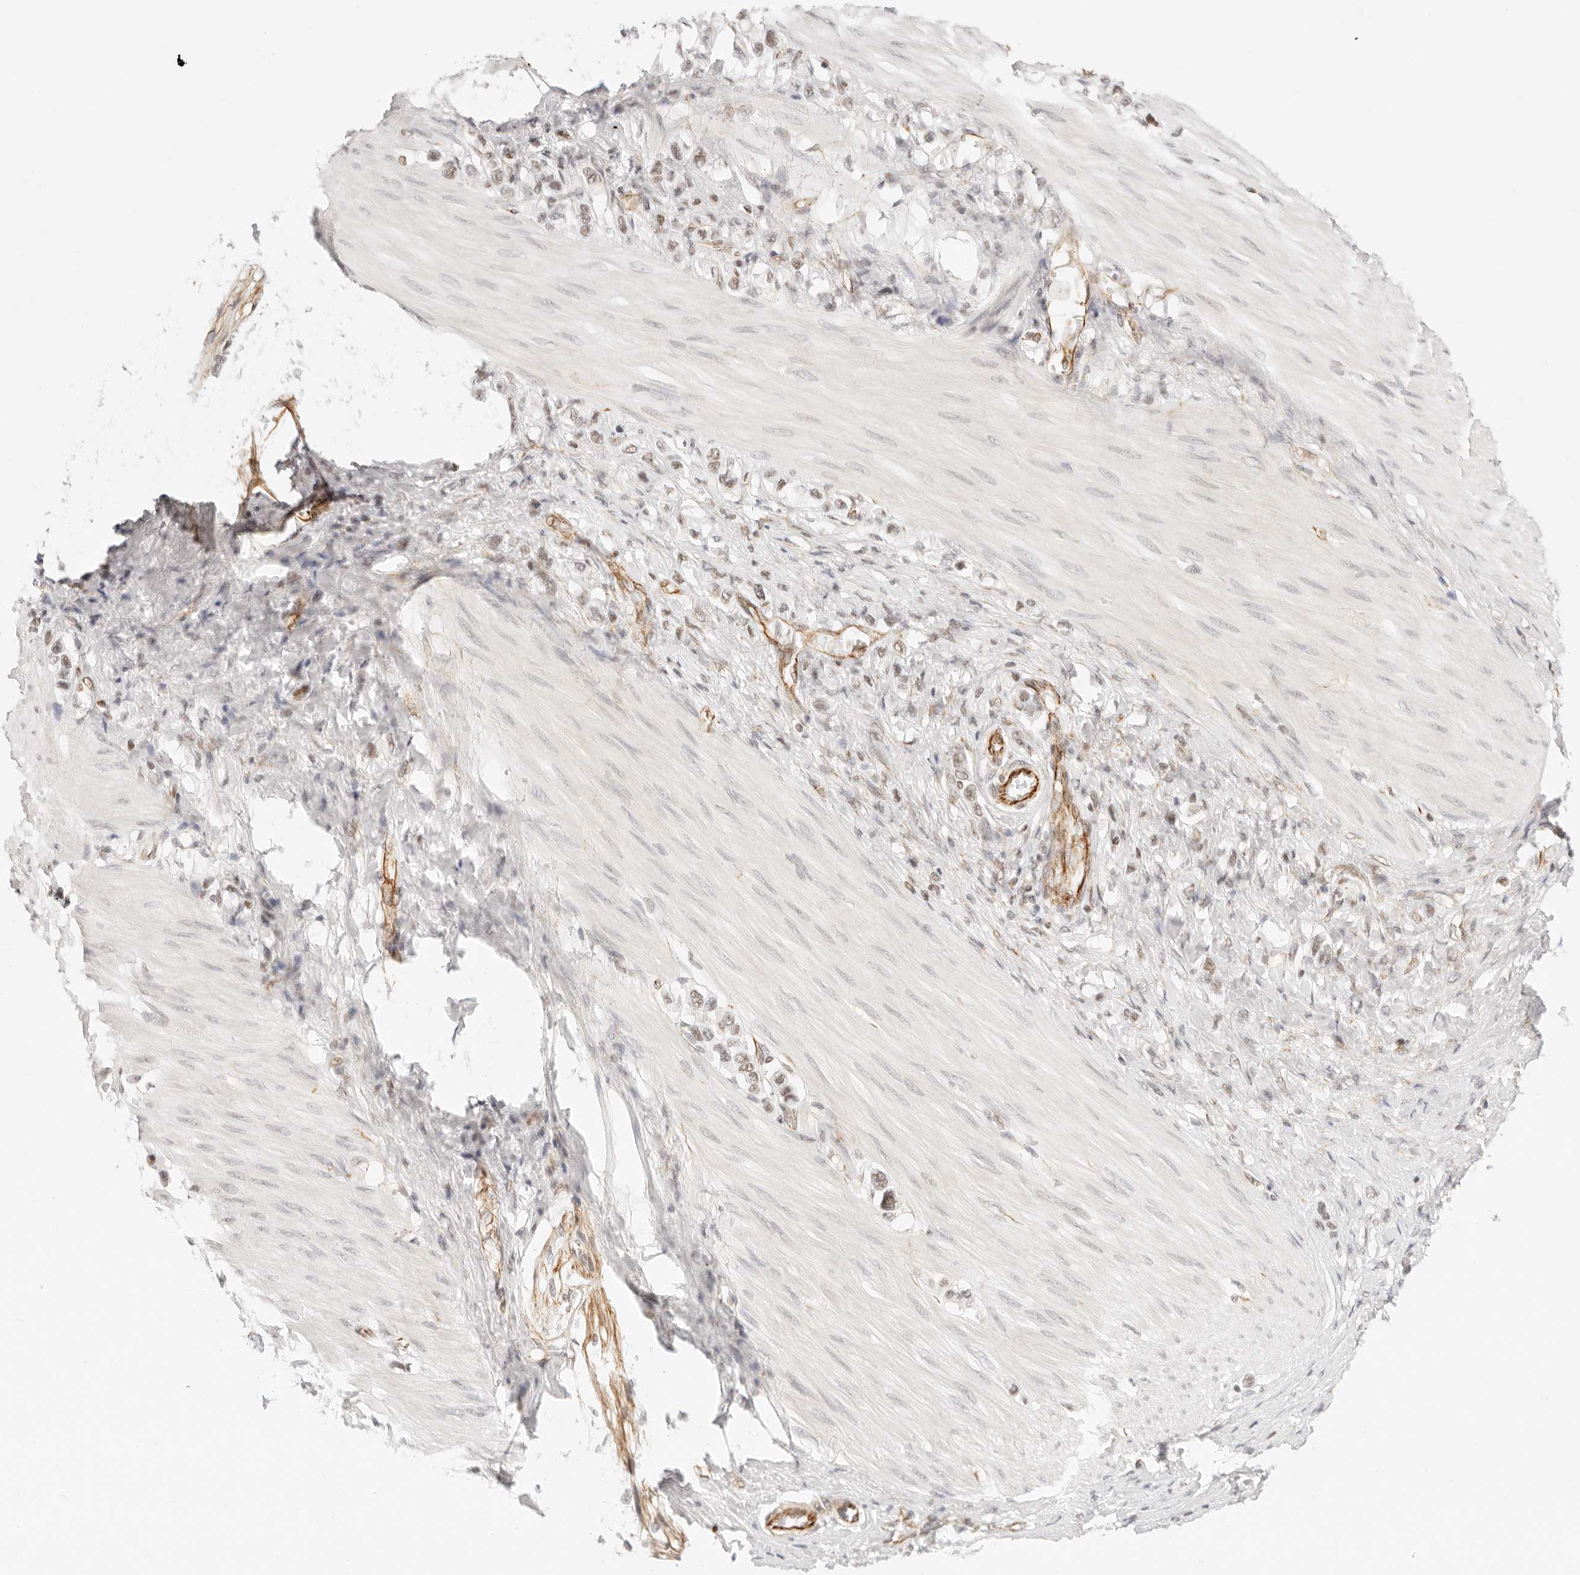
{"staining": {"intensity": "weak", "quantity": ">75%", "location": "nuclear"}, "tissue": "stomach cancer", "cell_type": "Tumor cells", "image_type": "cancer", "snomed": [{"axis": "morphology", "description": "Adenocarcinoma, NOS"}, {"axis": "topography", "description": "Stomach"}], "caption": "Stomach adenocarcinoma stained with a protein marker shows weak staining in tumor cells.", "gene": "ZC3H11A", "patient": {"sex": "female", "age": 65}}